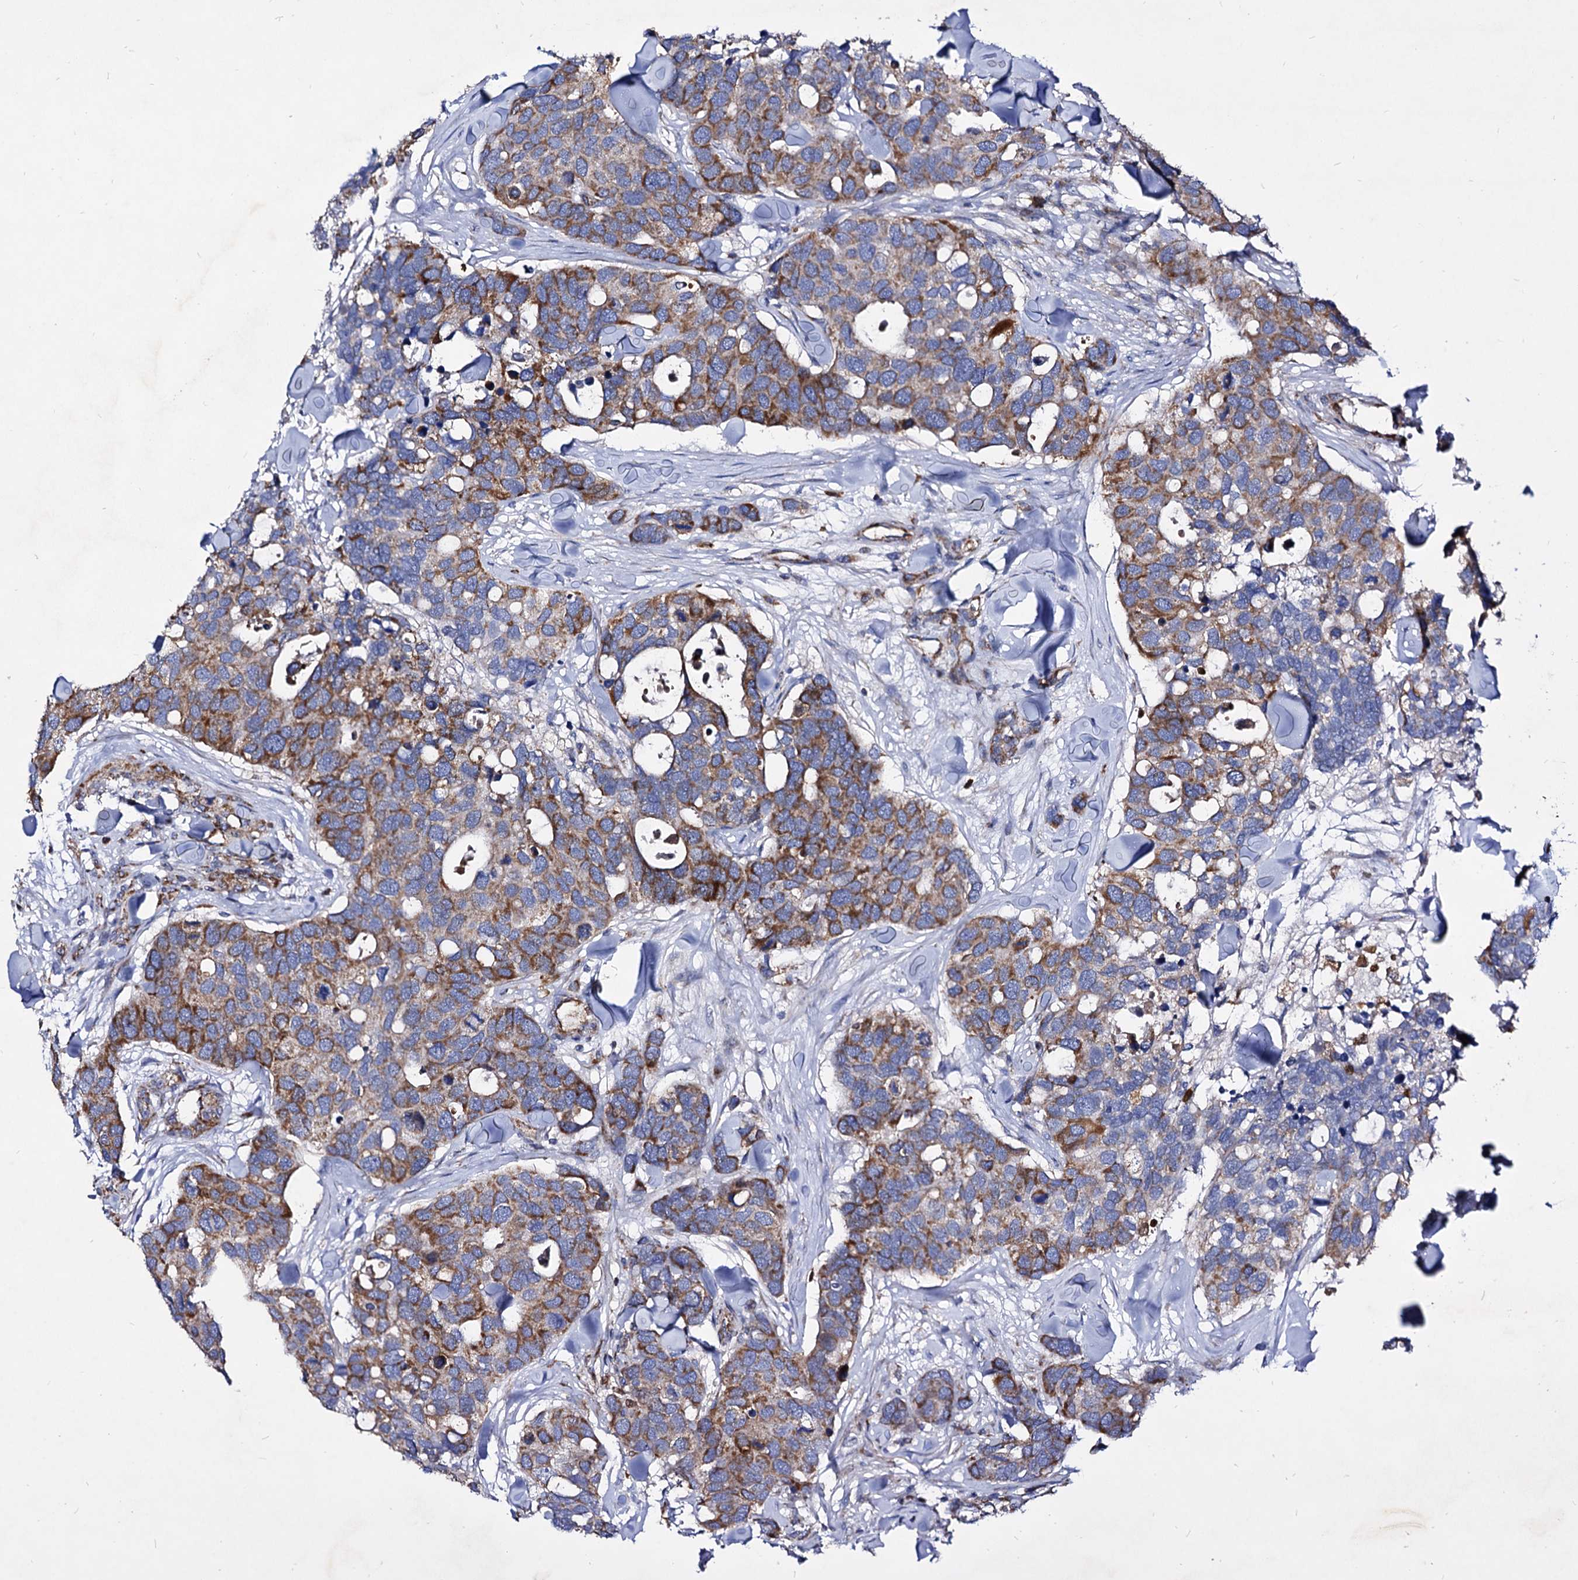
{"staining": {"intensity": "moderate", "quantity": ">75%", "location": "cytoplasmic/membranous"}, "tissue": "breast cancer", "cell_type": "Tumor cells", "image_type": "cancer", "snomed": [{"axis": "morphology", "description": "Duct carcinoma"}, {"axis": "topography", "description": "Breast"}], "caption": "IHC (DAB (3,3'-diaminobenzidine)) staining of infiltrating ductal carcinoma (breast) exhibits moderate cytoplasmic/membranous protein expression in approximately >75% of tumor cells.", "gene": "ACAD9", "patient": {"sex": "female", "age": 83}}